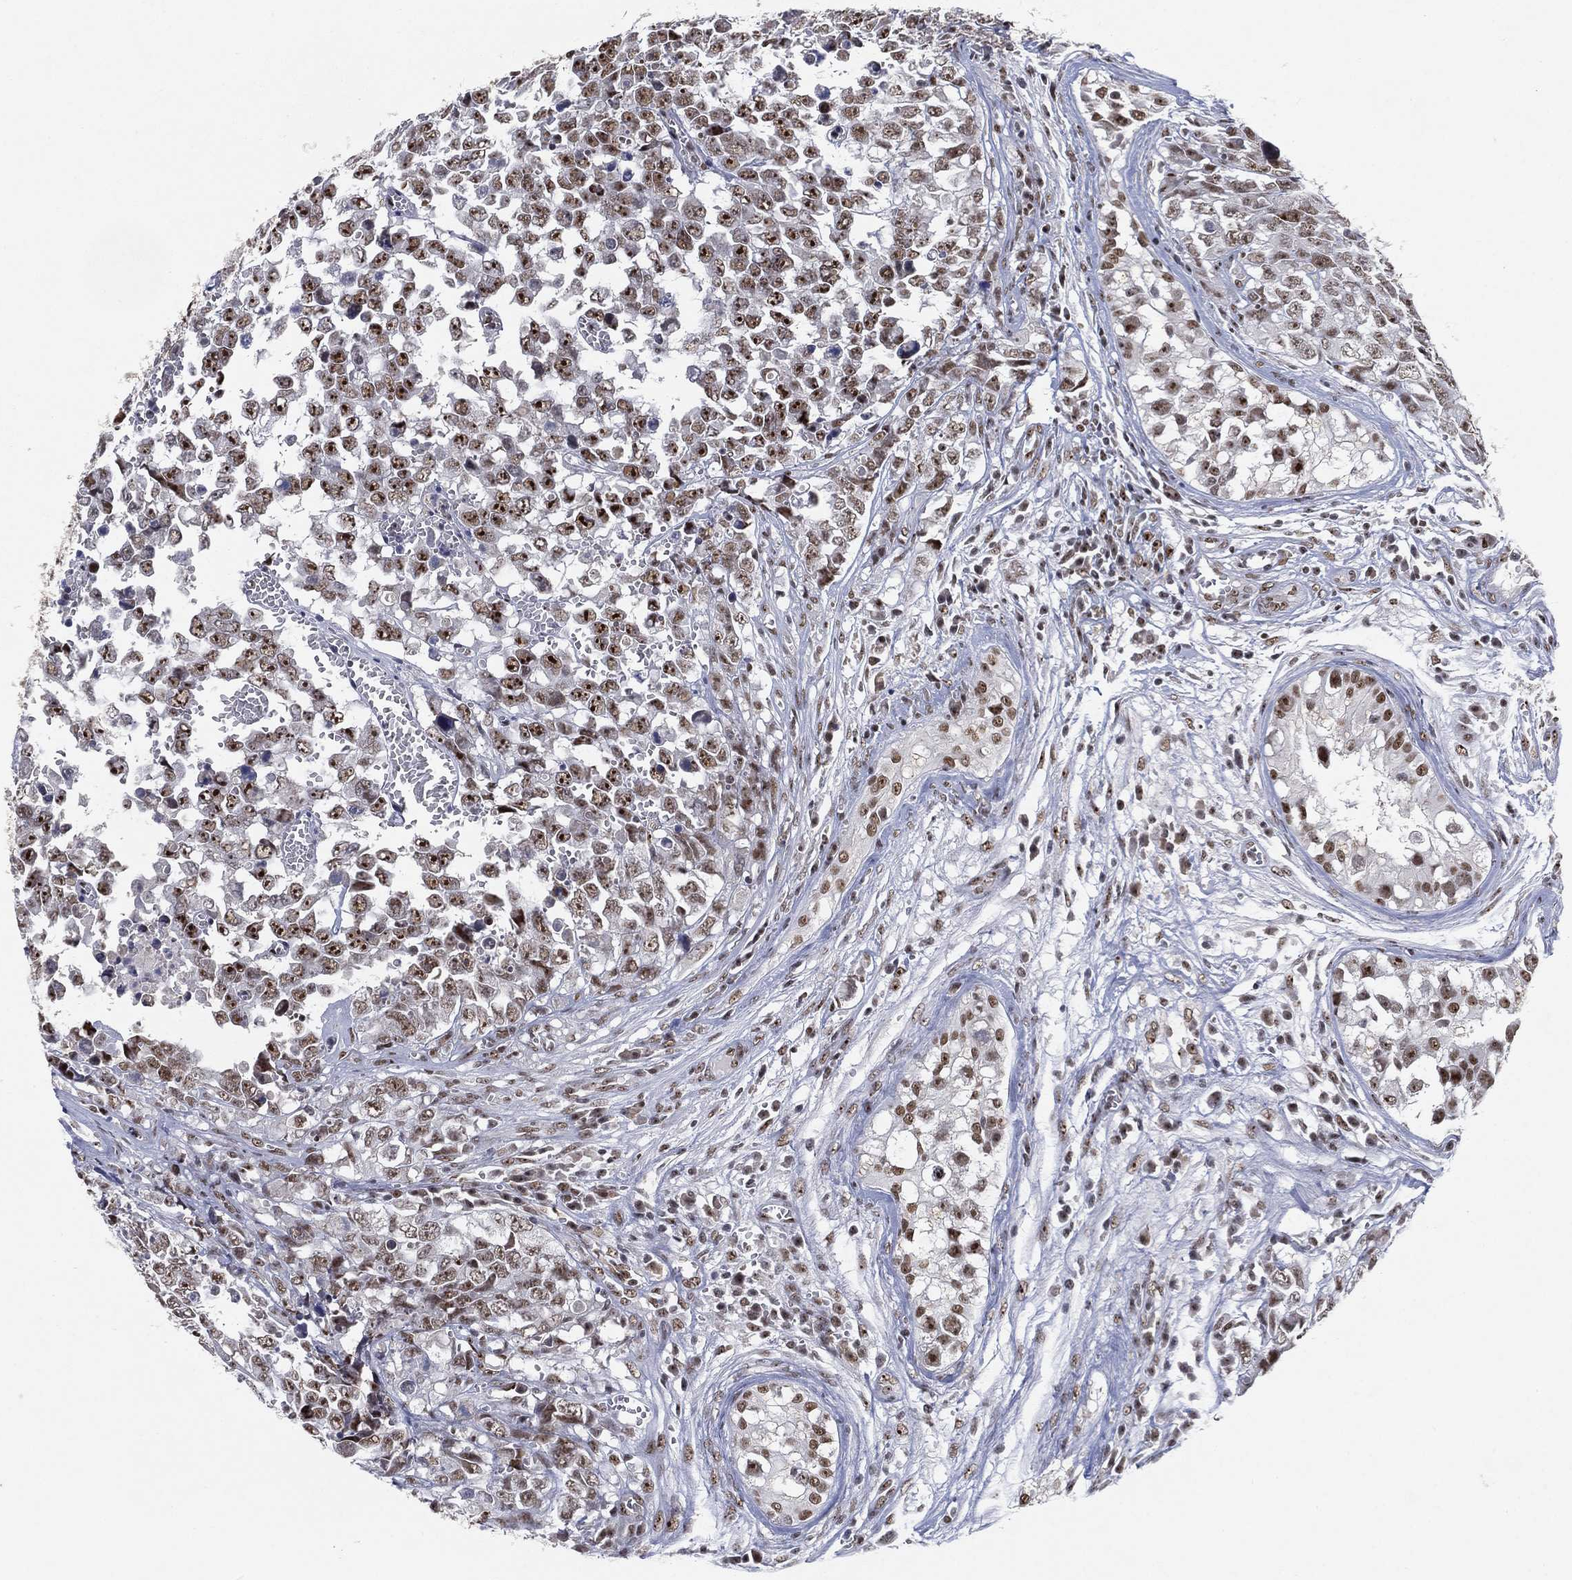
{"staining": {"intensity": "moderate", "quantity": "<25%", "location": "nuclear"}, "tissue": "testis cancer", "cell_type": "Tumor cells", "image_type": "cancer", "snomed": [{"axis": "morphology", "description": "Carcinoma, Embryonal, NOS"}, {"axis": "topography", "description": "Testis"}], "caption": "The immunohistochemical stain highlights moderate nuclear expression in tumor cells of testis embryonal carcinoma tissue.", "gene": "DDX27", "patient": {"sex": "male", "age": 23}}